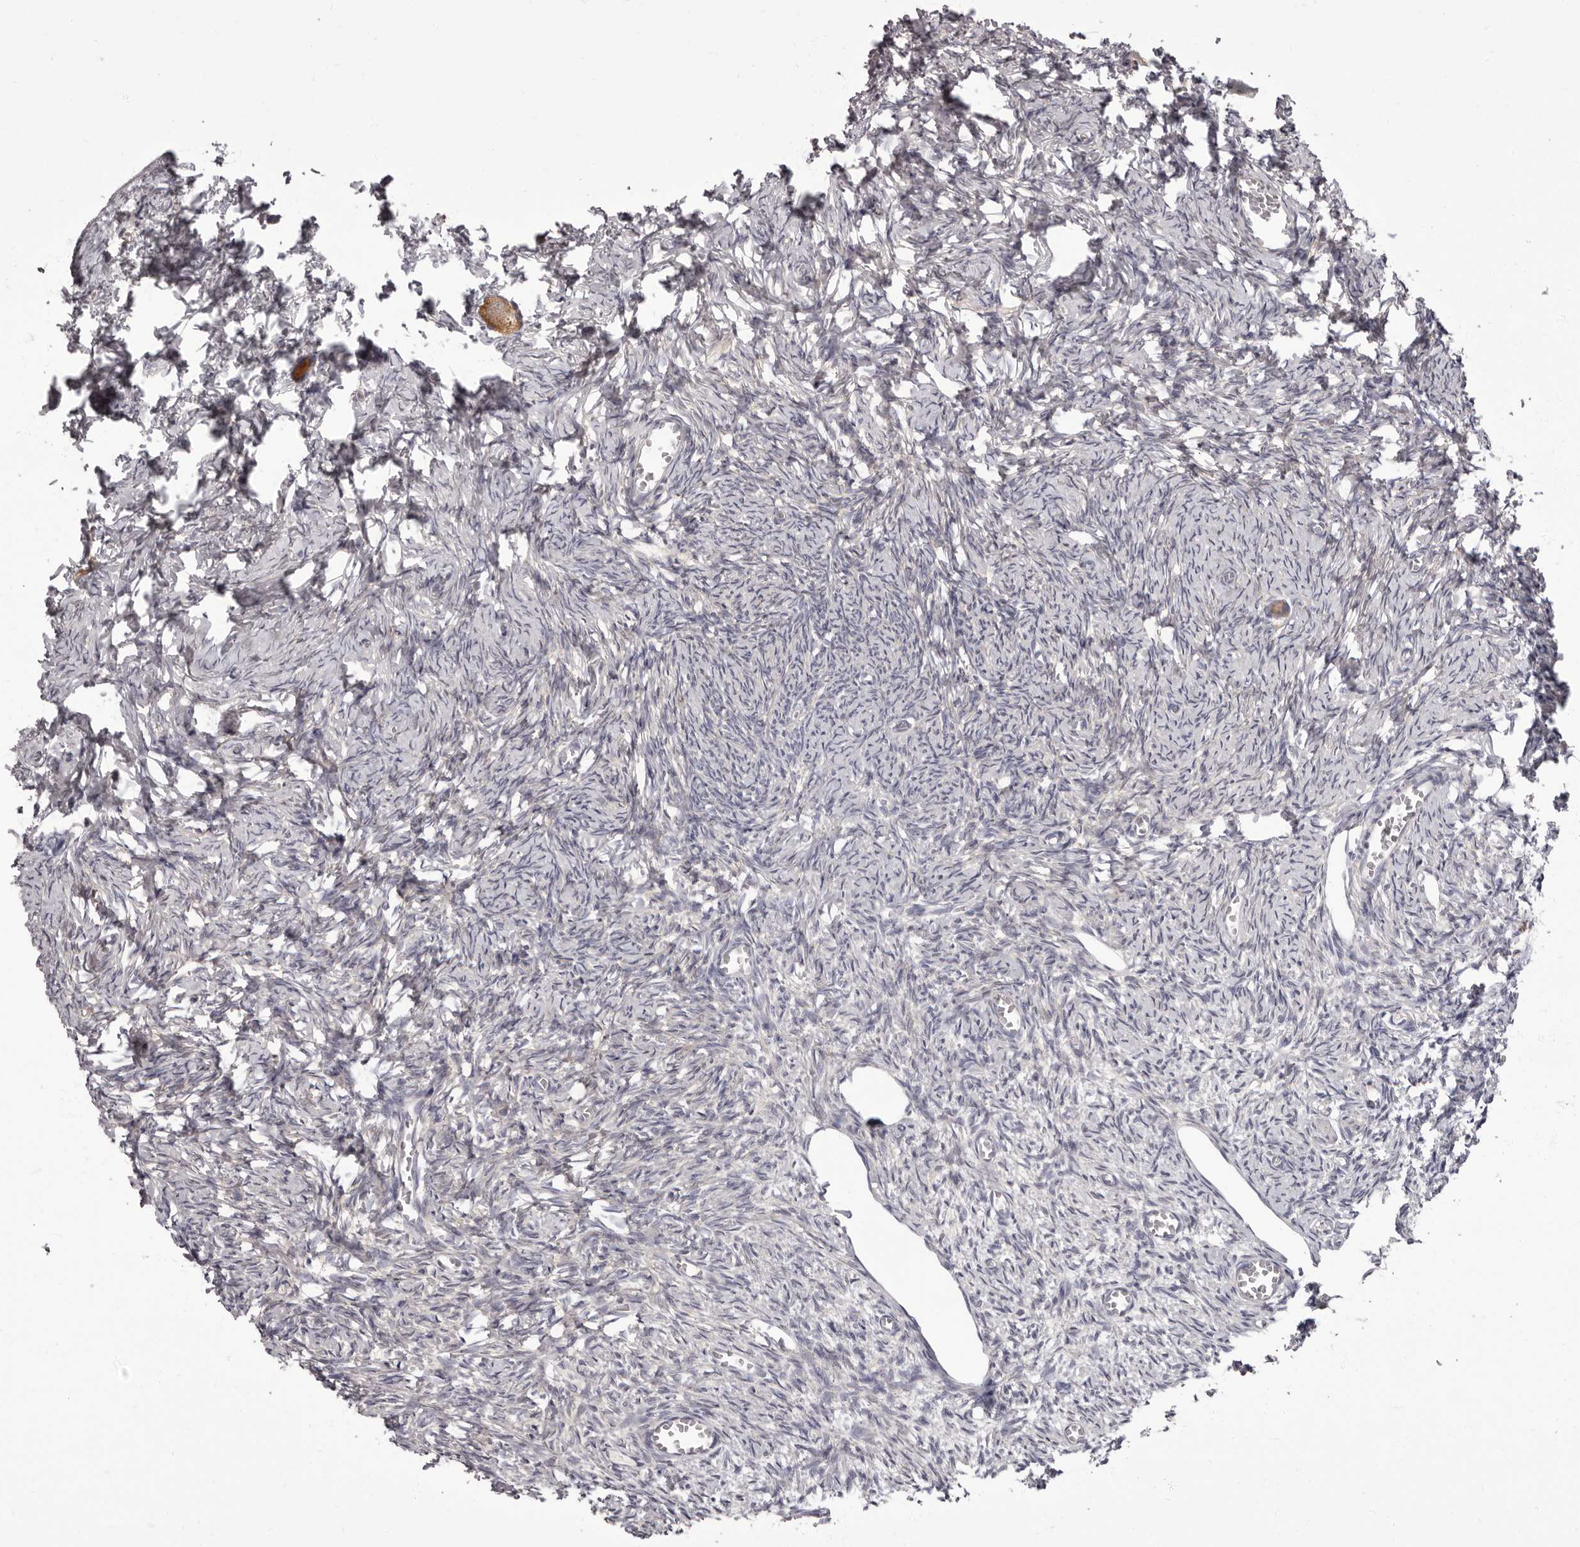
{"staining": {"intensity": "moderate", "quantity": ">75%", "location": "cytoplasmic/membranous"}, "tissue": "ovary", "cell_type": "Follicle cells", "image_type": "normal", "snomed": [{"axis": "morphology", "description": "Normal tissue, NOS"}, {"axis": "topography", "description": "Ovary"}], "caption": "Immunohistochemical staining of normal human ovary exhibits moderate cytoplasmic/membranous protein positivity in approximately >75% of follicle cells.", "gene": "APEH", "patient": {"sex": "female", "age": 27}}